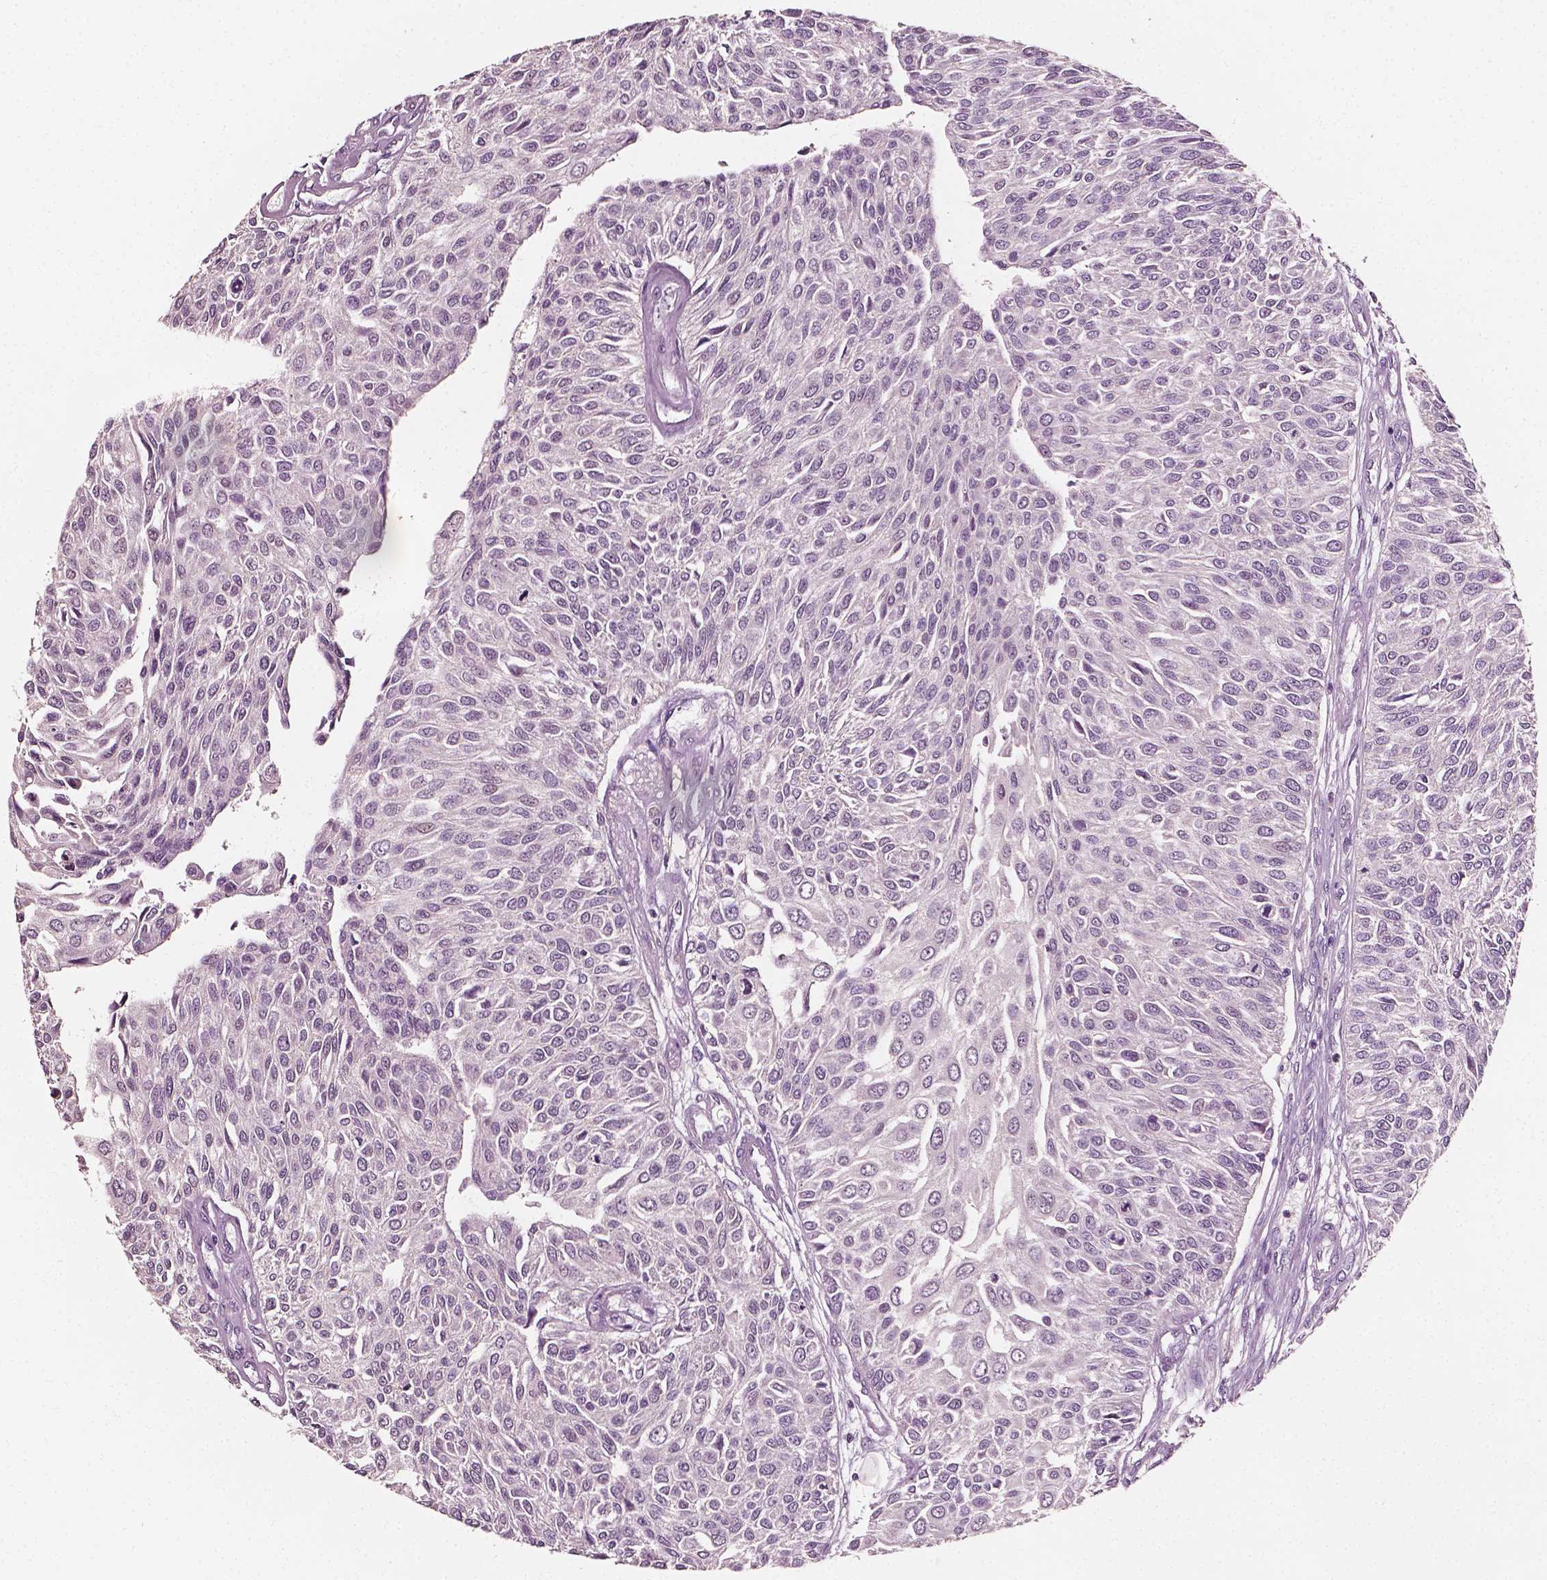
{"staining": {"intensity": "negative", "quantity": "none", "location": "none"}, "tissue": "urothelial cancer", "cell_type": "Tumor cells", "image_type": "cancer", "snomed": [{"axis": "morphology", "description": "Urothelial carcinoma, NOS"}, {"axis": "topography", "description": "Urinary bladder"}], "caption": "DAB (3,3'-diaminobenzidine) immunohistochemical staining of transitional cell carcinoma displays no significant staining in tumor cells.", "gene": "PLA2R1", "patient": {"sex": "male", "age": 55}}